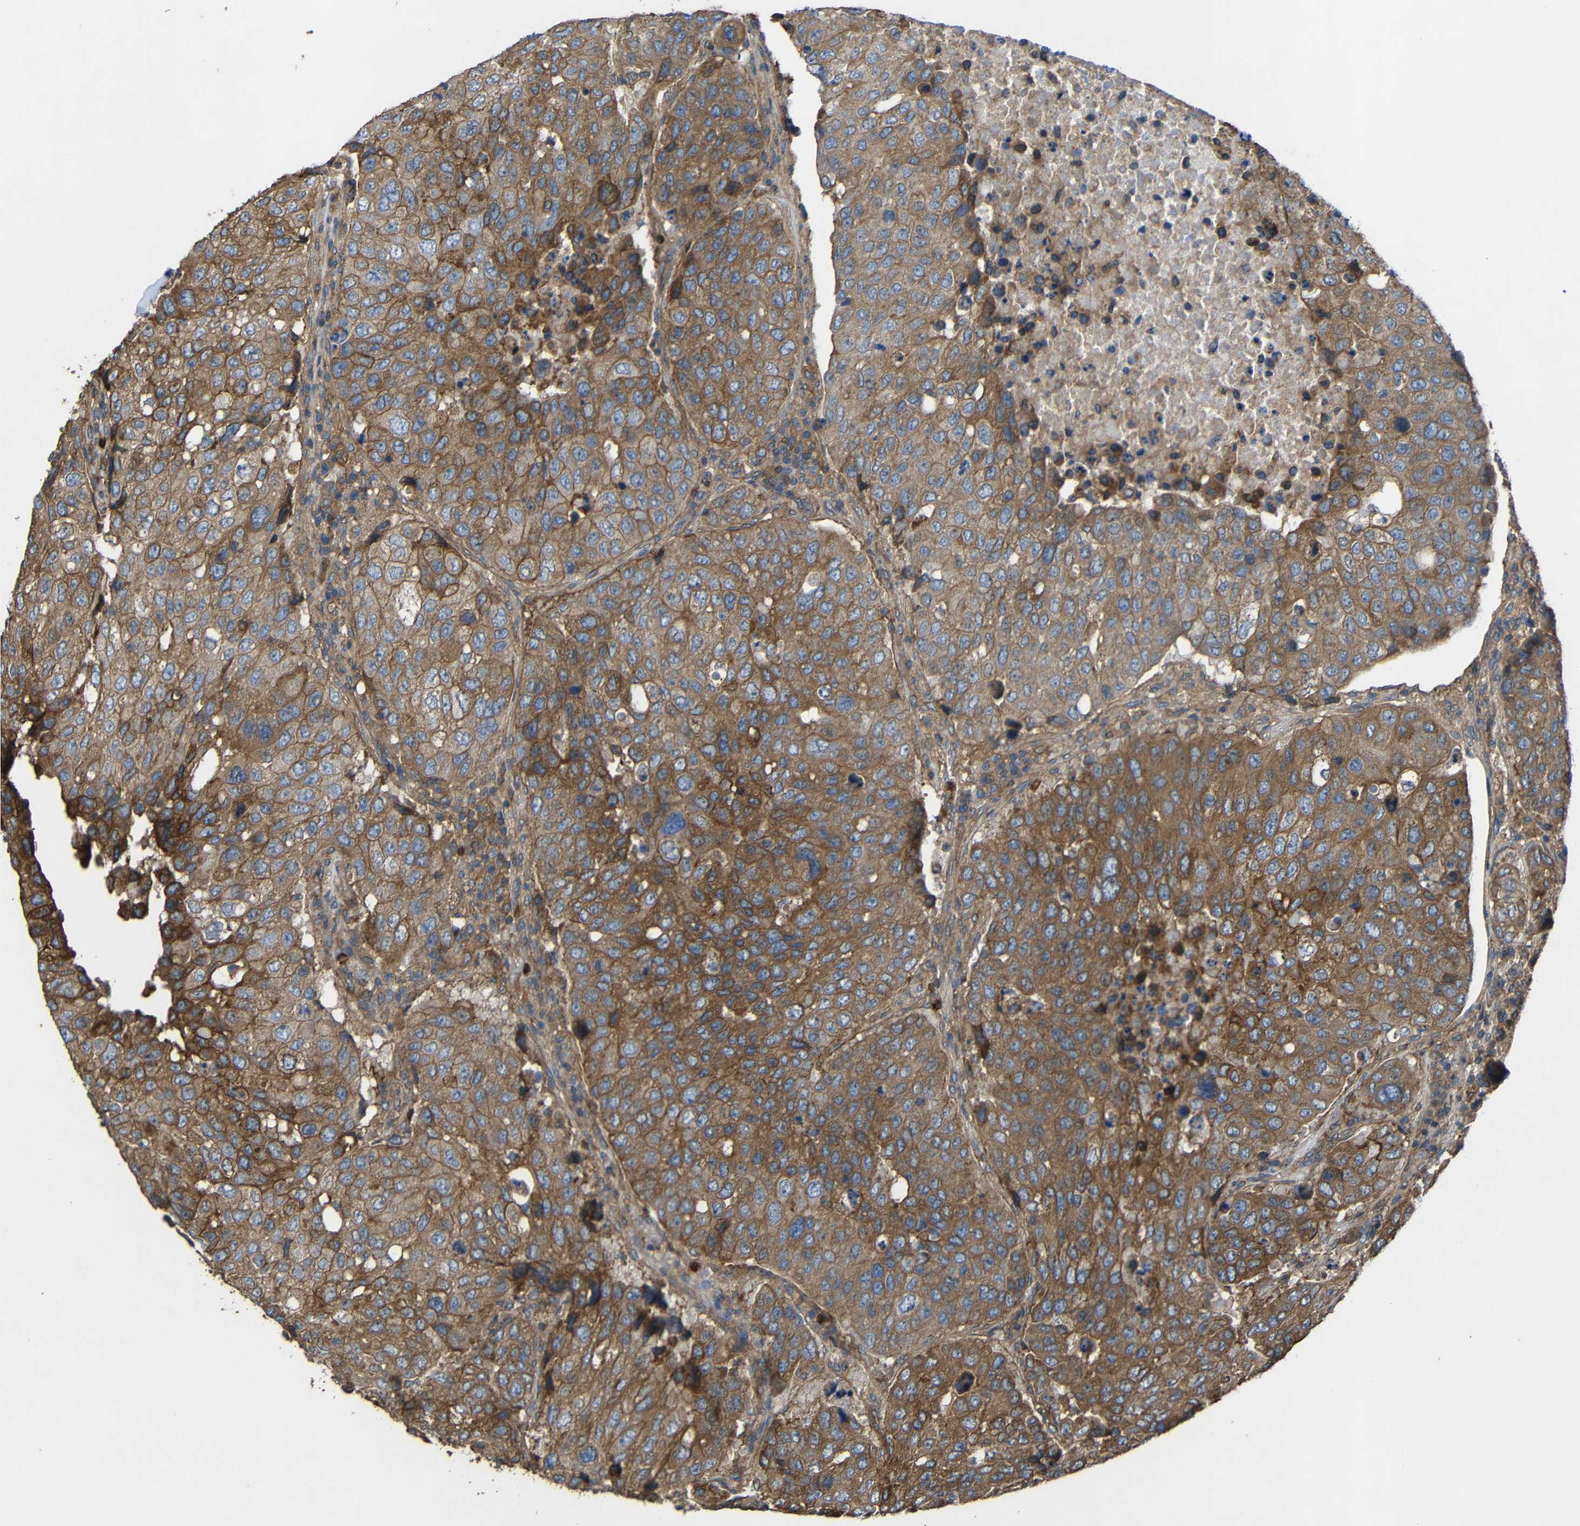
{"staining": {"intensity": "moderate", "quantity": ">75%", "location": "cytoplasmic/membranous"}, "tissue": "urothelial cancer", "cell_type": "Tumor cells", "image_type": "cancer", "snomed": [{"axis": "morphology", "description": "Urothelial carcinoma, High grade"}, {"axis": "topography", "description": "Lymph node"}, {"axis": "topography", "description": "Urinary bladder"}], "caption": "About >75% of tumor cells in human urothelial cancer display moderate cytoplasmic/membranous protein expression as visualized by brown immunohistochemical staining.", "gene": "TREM2", "patient": {"sex": "male", "age": 51}}